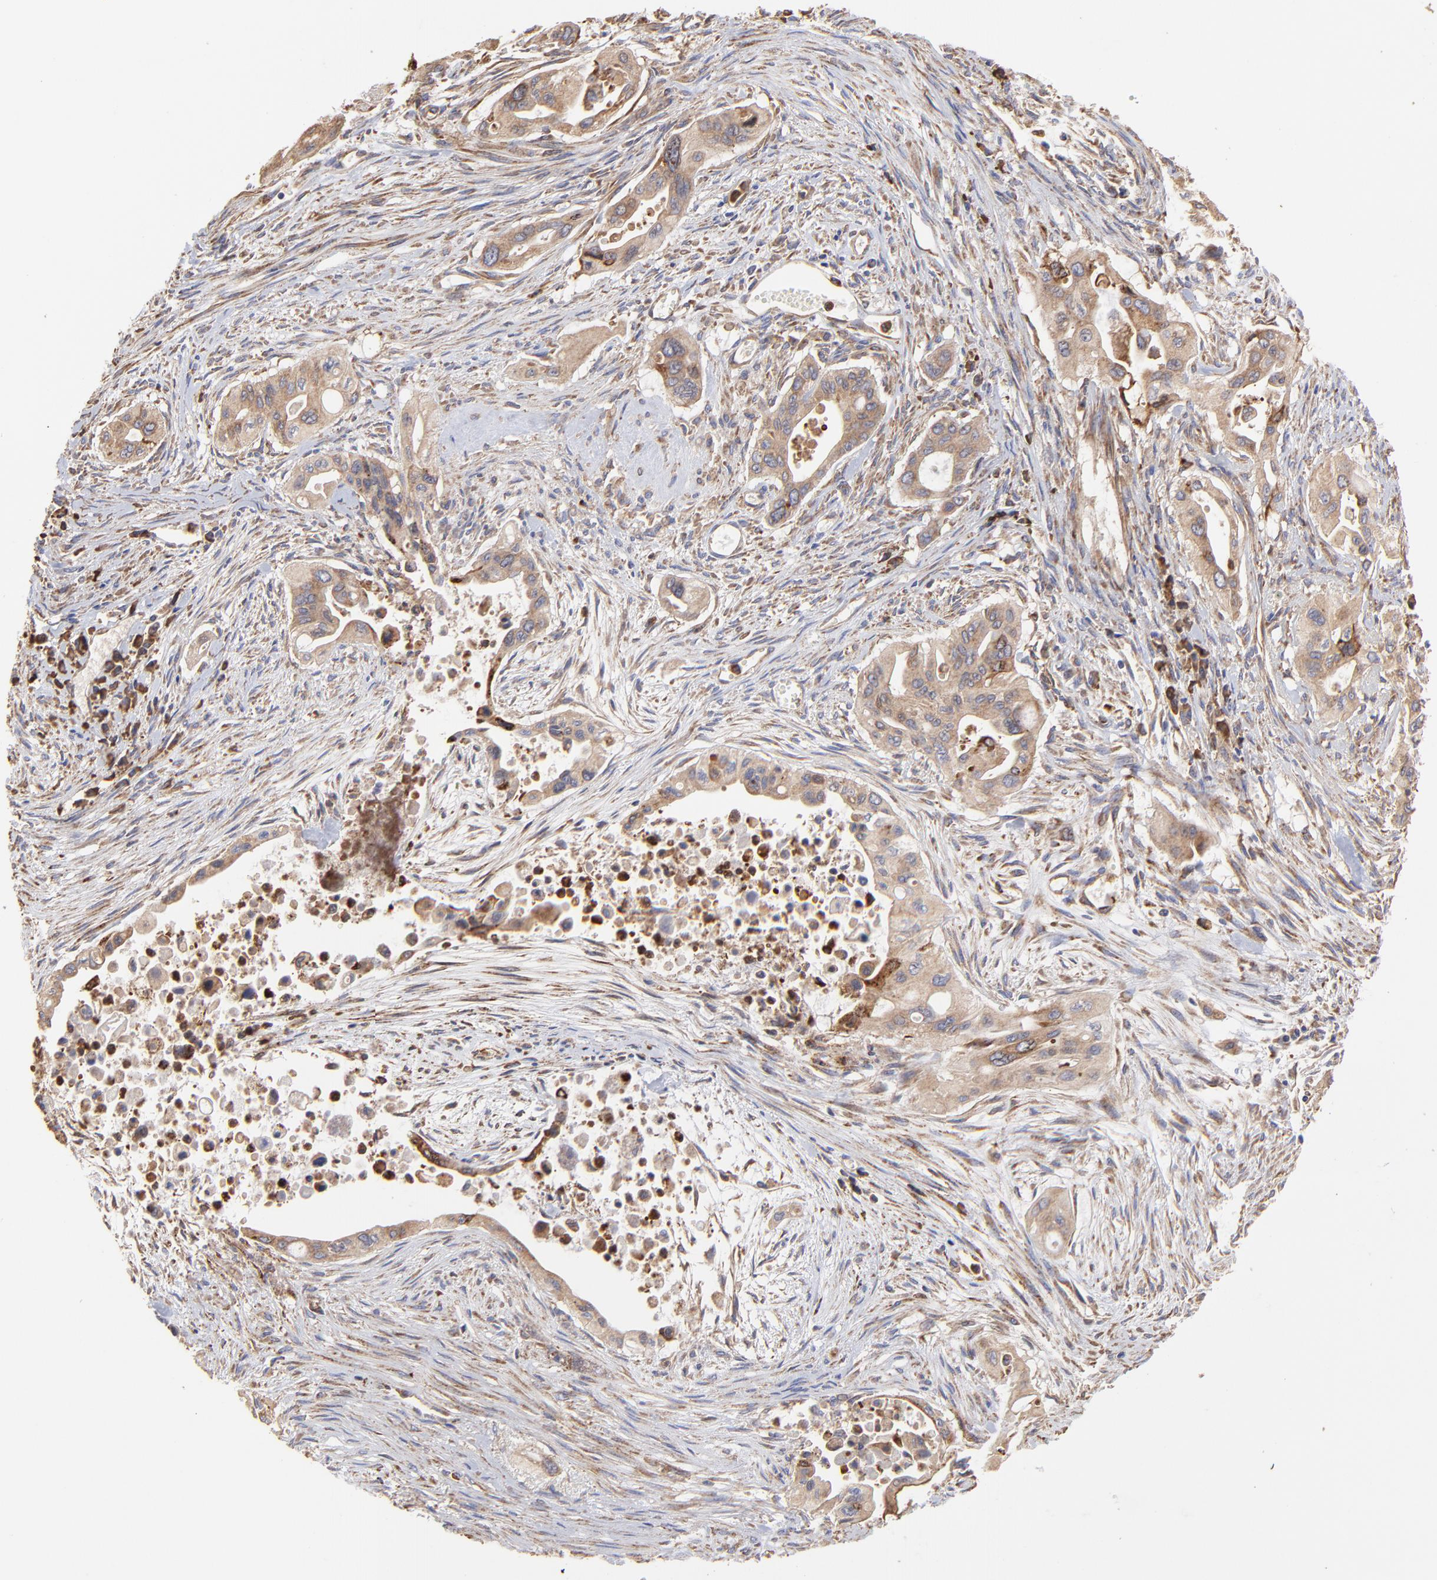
{"staining": {"intensity": "weak", "quantity": ">75%", "location": "cytoplasmic/membranous"}, "tissue": "pancreatic cancer", "cell_type": "Tumor cells", "image_type": "cancer", "snomed": [{"axis": "morphology", "description": "Adenocarcinoma, NOS"}, {"axis": "topography", "description": "Pancreas"}], "caption": "This is a histology image of immunohistochemistry staining of pancreatic adenocarcinoma, which shows weak expression in the cytoplasmic/membranous of tumor cells.", "gene": "PFKM", "patient": {"sex": "male", "age": 77}}